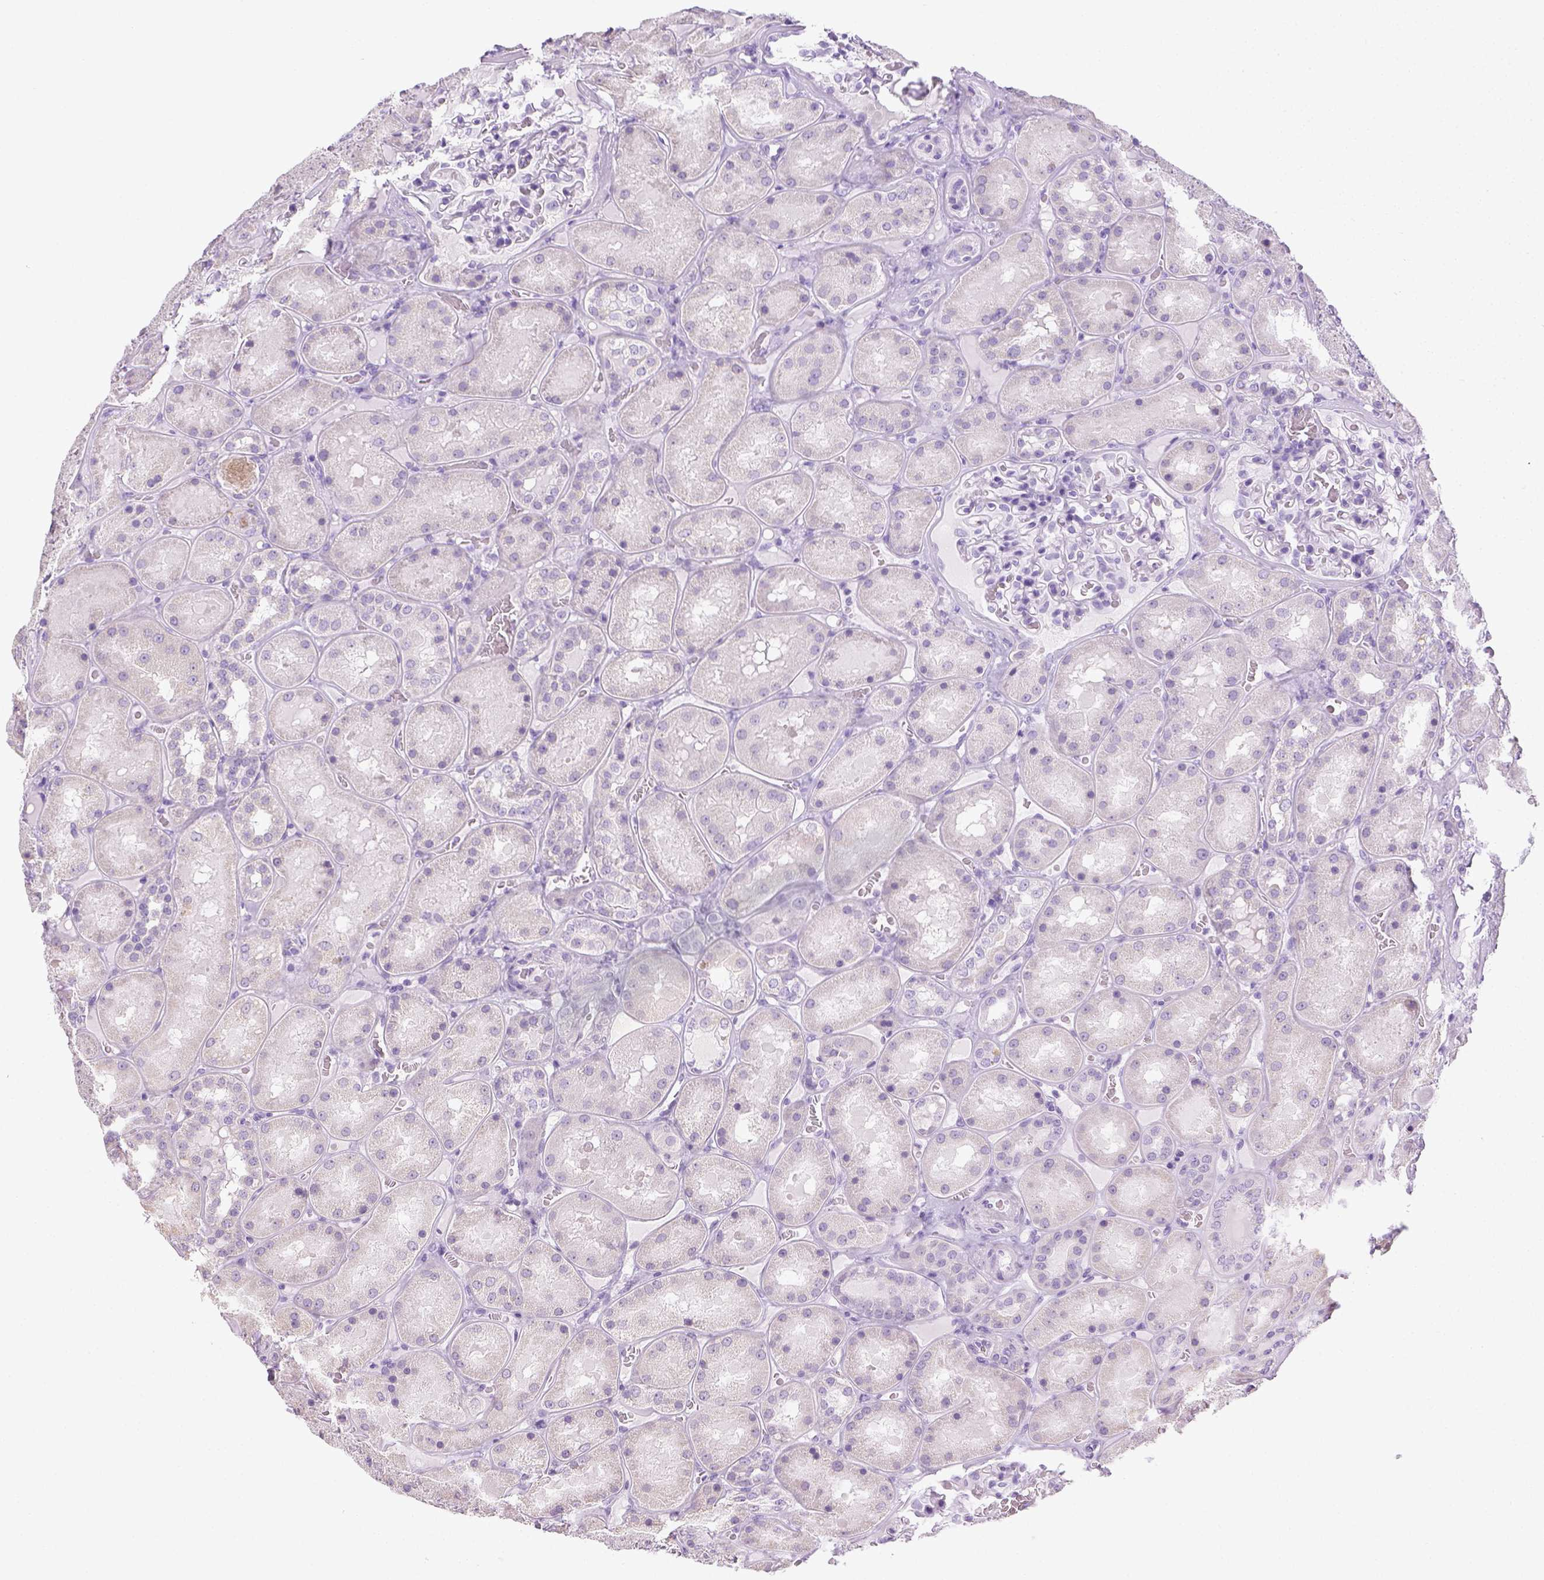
{"staining": {"intensity": "negative", "quantity": "none", "location": "none"}, "tissue": "kidney", "cell_type": "Cells in glomeruli", "image_type": "normal", "snomed": [{"axis": "morphology", "description": "Normal tissue, NOS"}, {"axis": "topography", "description": "Kidney"}], "caption": "This histopathology image is of normal kidney stained with immunohistochemistry (IHC) to label a protein in brown with the nuclei are counter-stained blue. There is no positivity in cells in glomeruli.", "gene": "LGSN", "patient": {"sex": "male", "age": 73}}